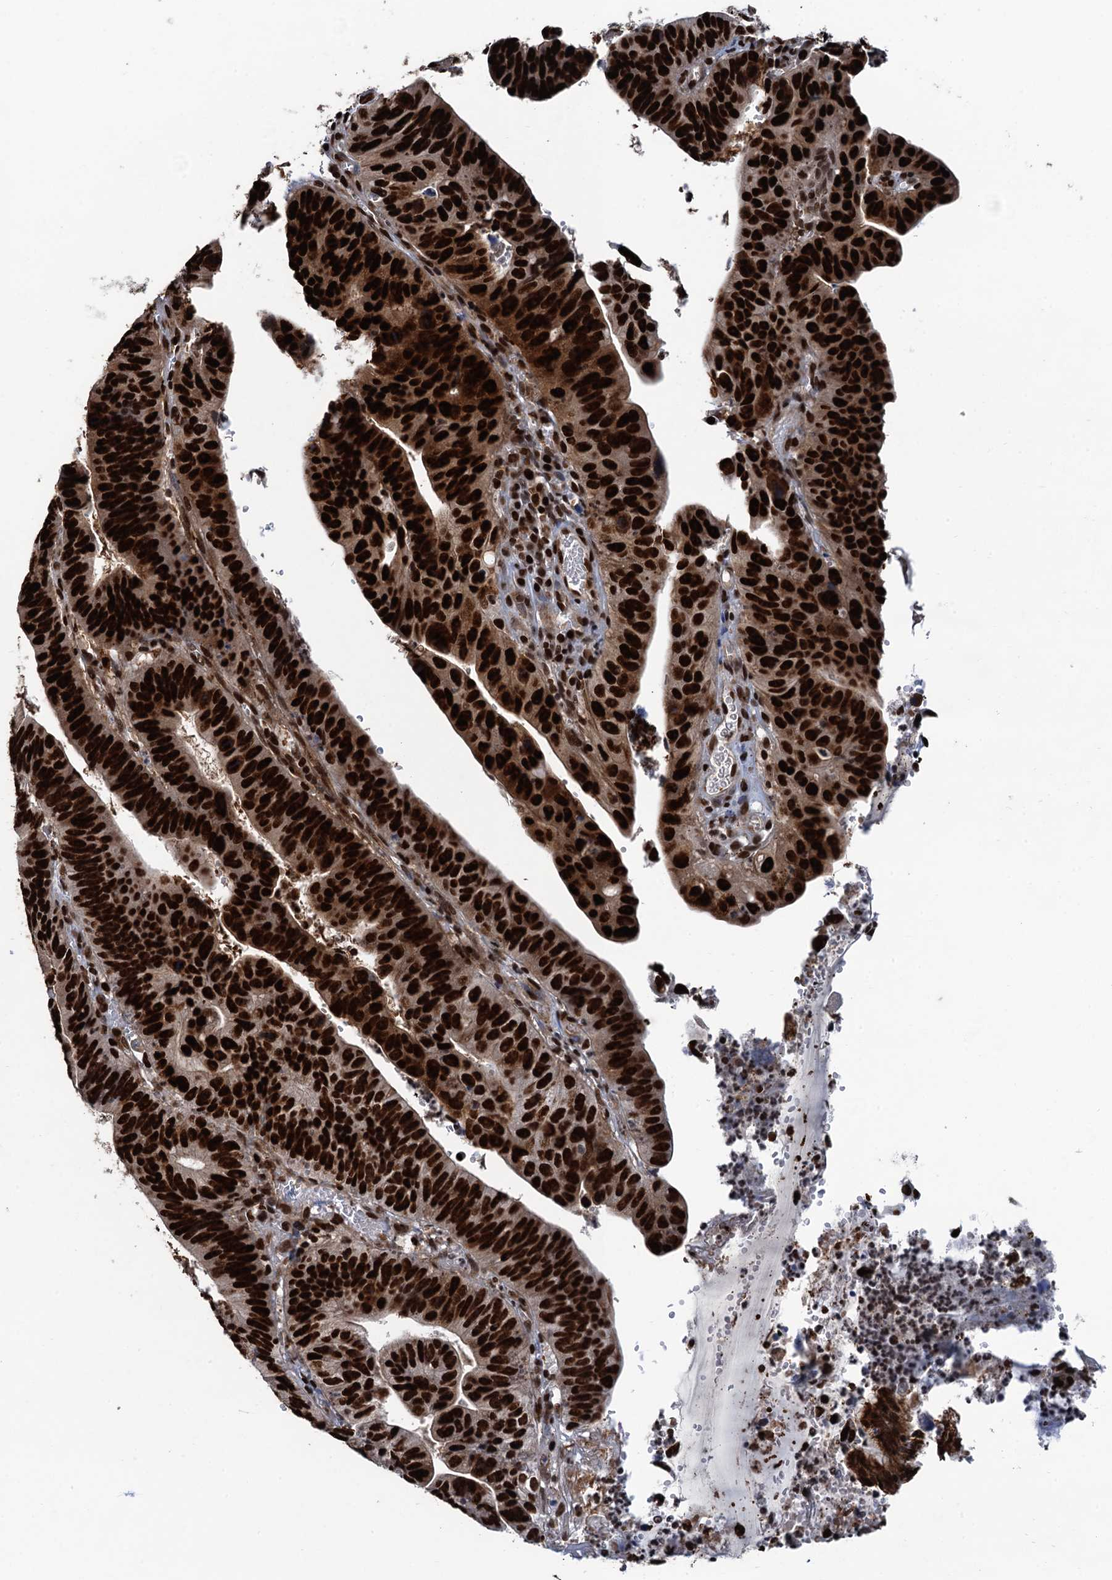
{"staining": {"intensity": "strong", "quantity": ">75%", "location": "cytoplasmic/membranous,nuclear"}, "tissue": "stomach cancer", "cell_type": "Tumor cells", "image_type": "cancer", "snomed": [{"axis": "morphology", "description": "Adenocarcinoma, NOS"}, {"axis": "topography", "description": "Stomach"}], "caption": "A histopathology image of human adenocarcinoma (stomach) stained for a protein reveals strong cytoplasmic/membranous and nuclear brown staining in tumor cells.", "gene": "PPP4R1", "patient": {"sex": "male", "age": 59}}